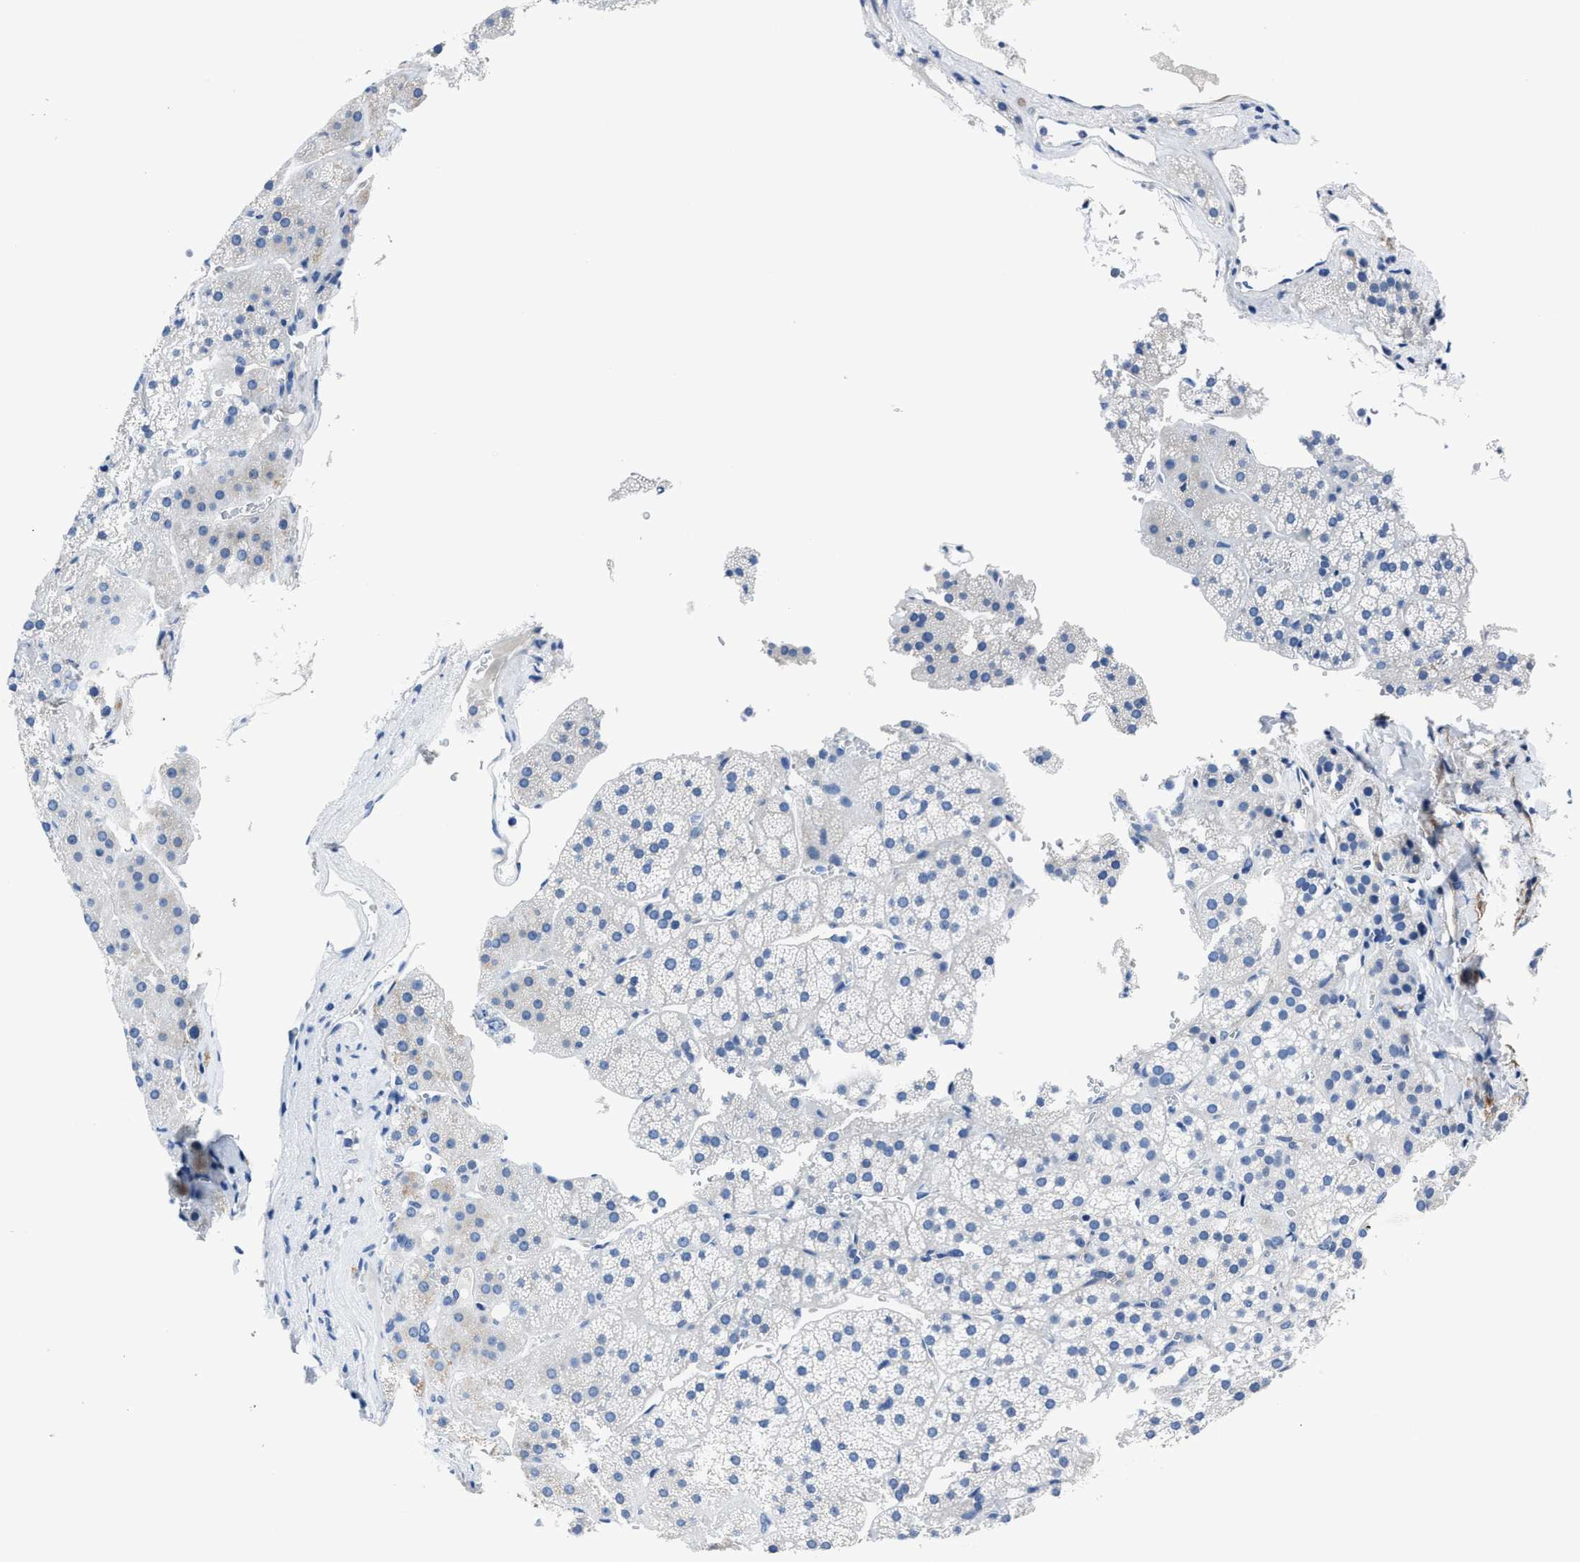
{"staining": {"intensity": "moderate", "quantity": "<25%", "location": "cytoplasmic/membranous"}, "tissue": "adrenal gland", "cell_type": "Glandular cells", "image_type": "normal", "snomed": [{"axis": "morphology", "description": "Normal tissue, NOS"}, {"axis": "topography", "description": "Adrenal gland"}], "caption": "Brown immunohistochemical staining in normal human adrenal gland reveals moderate cytoplasmic/membranous expression in approximately <25% of glandular cells.", "gene": "LMO7", "patient": {"sex": "female", "age": 44}}